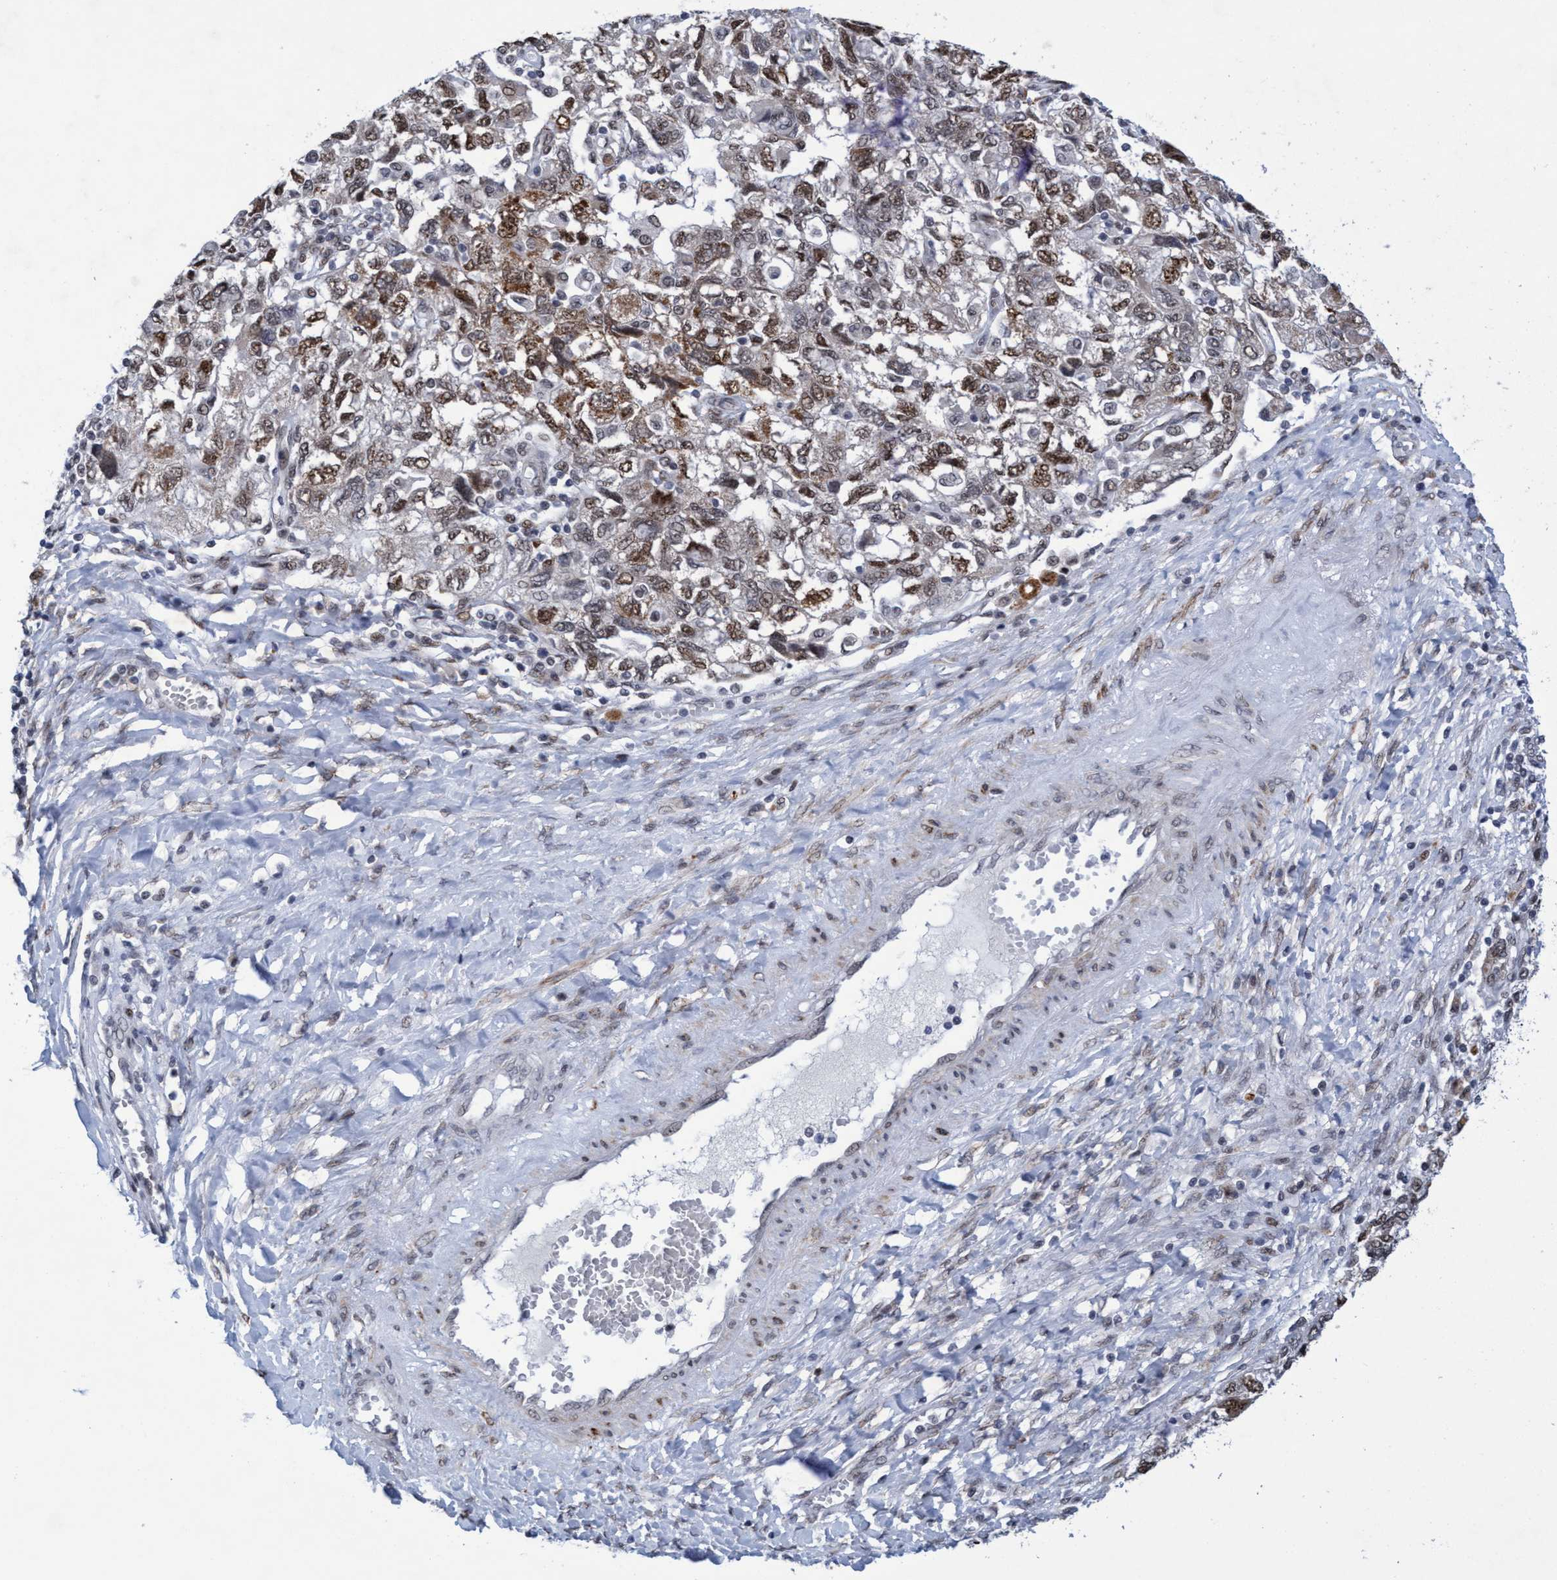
{"staining": {"intensity": "weak", "quantity": ">75%", "location": "cytoplasmic/membranous,nuclear"}, "tissue": "ovarian cancer", "cell_type": "Tumor cells", "image_type": "cancer", "snomed": [{"axis": "morphology", "description": "Carcinoma, NOS"}, {"axis": "morphology", "description": "Cystadenocarcinoma, serous, NOS"}, {"axis": "topography", "description": "Ovary"}], "caption": "An image of ovarian cancer (carcinoma) stained for a protein exhibits weak cytoplasmic/membranous and nuclear brown staining in tumor cells.", "gene": "GLT6D1", "patient": {"sex": "female", "age": 69}}